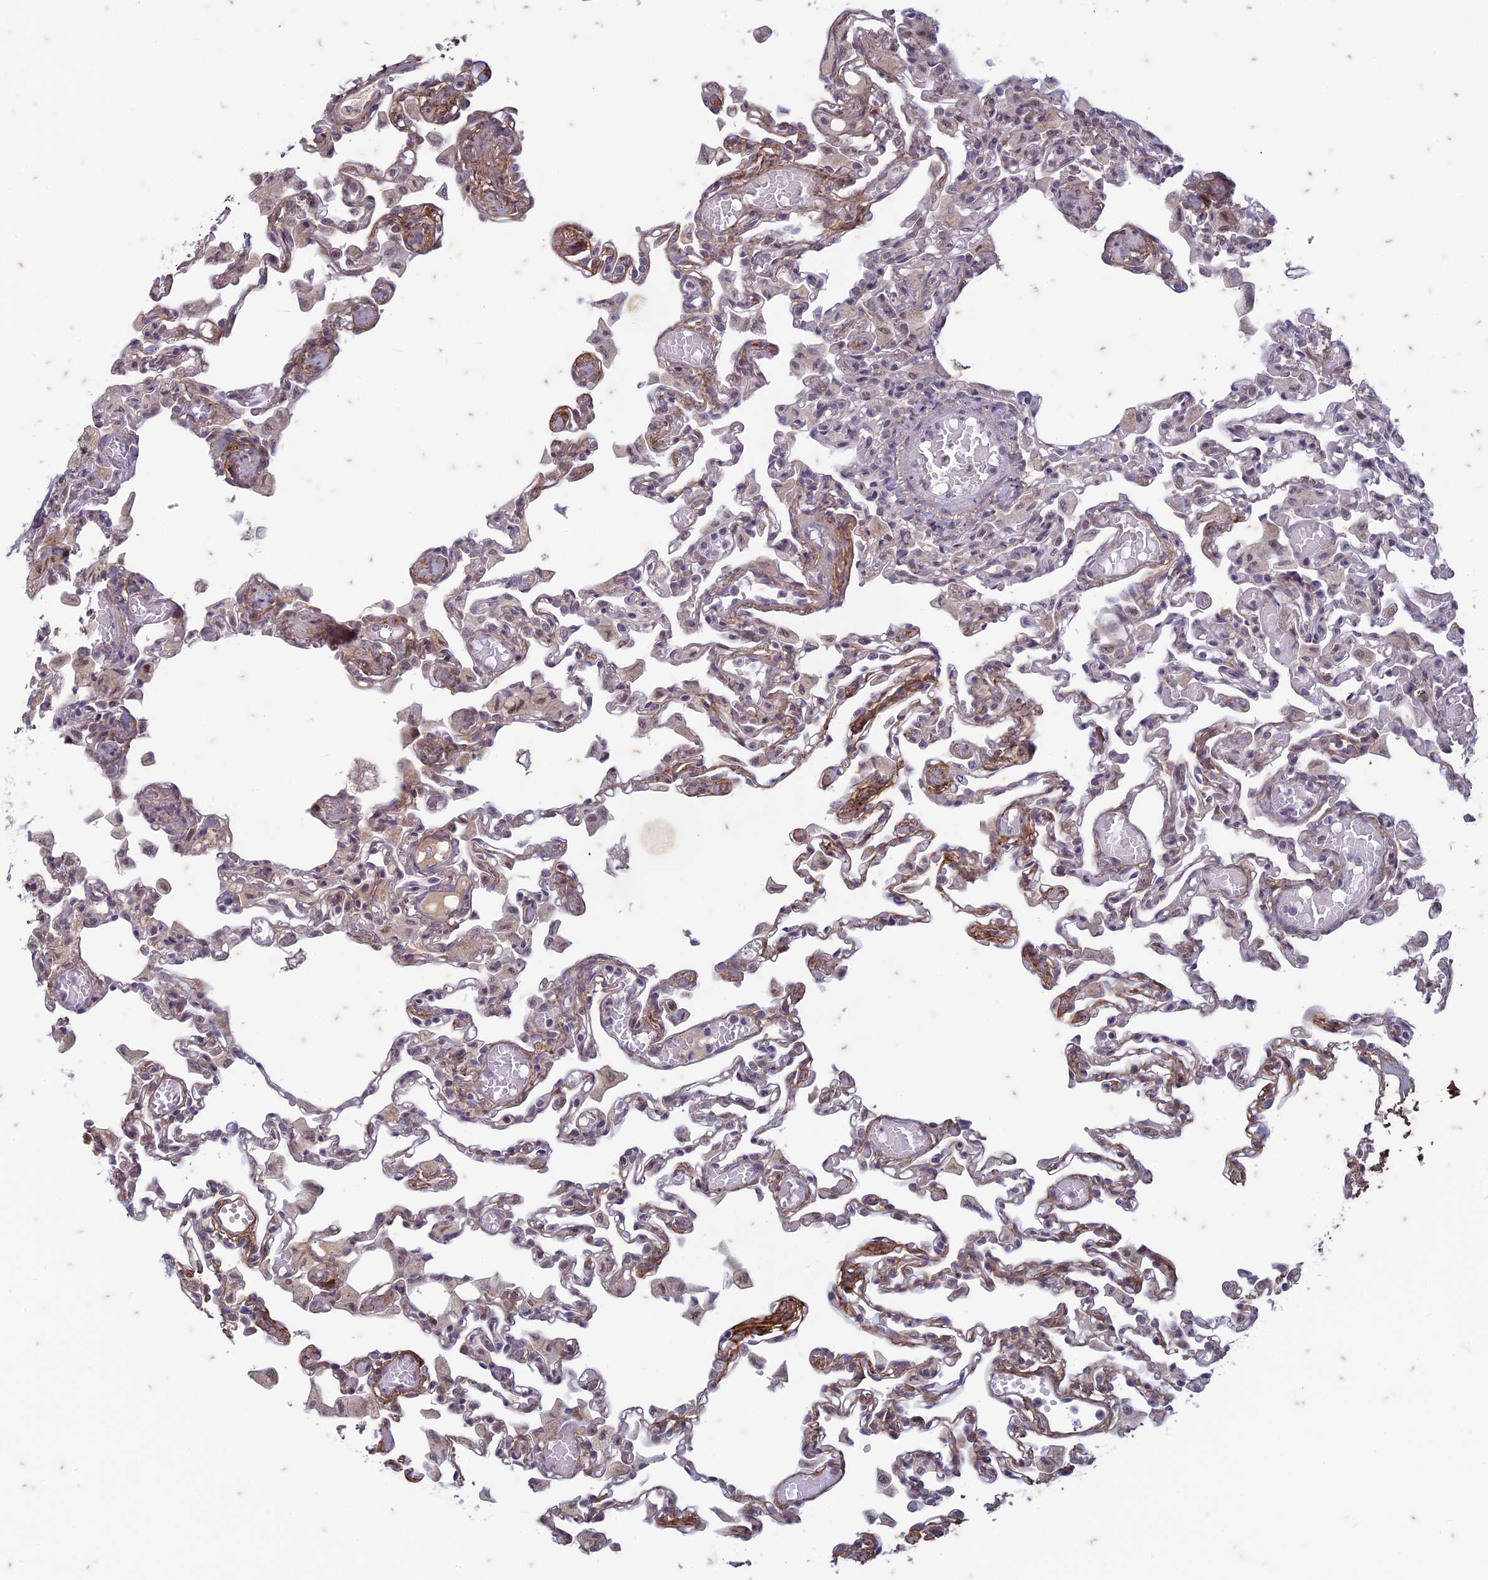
{"staining": {"intensity": "weak", "quantity": "<25%", "location": "cytoplasmic/membranous,nuclear"}, "tissue": "lung", "cell_type": "Alveolar cells", "image_type": "normal", "snomed": [{"axis": "morphology", "description": "Normal tissue, NOS"}, {"axis": "topography", "description": "Bronchus"}, {"axis": "topography", "description": "Lung"}], "caption": "Protein analysis of normal lung shows no significant staining in alveolar cells.", "gene": "PABPN1L", "patient": {"sex": "female", "age": 49}}